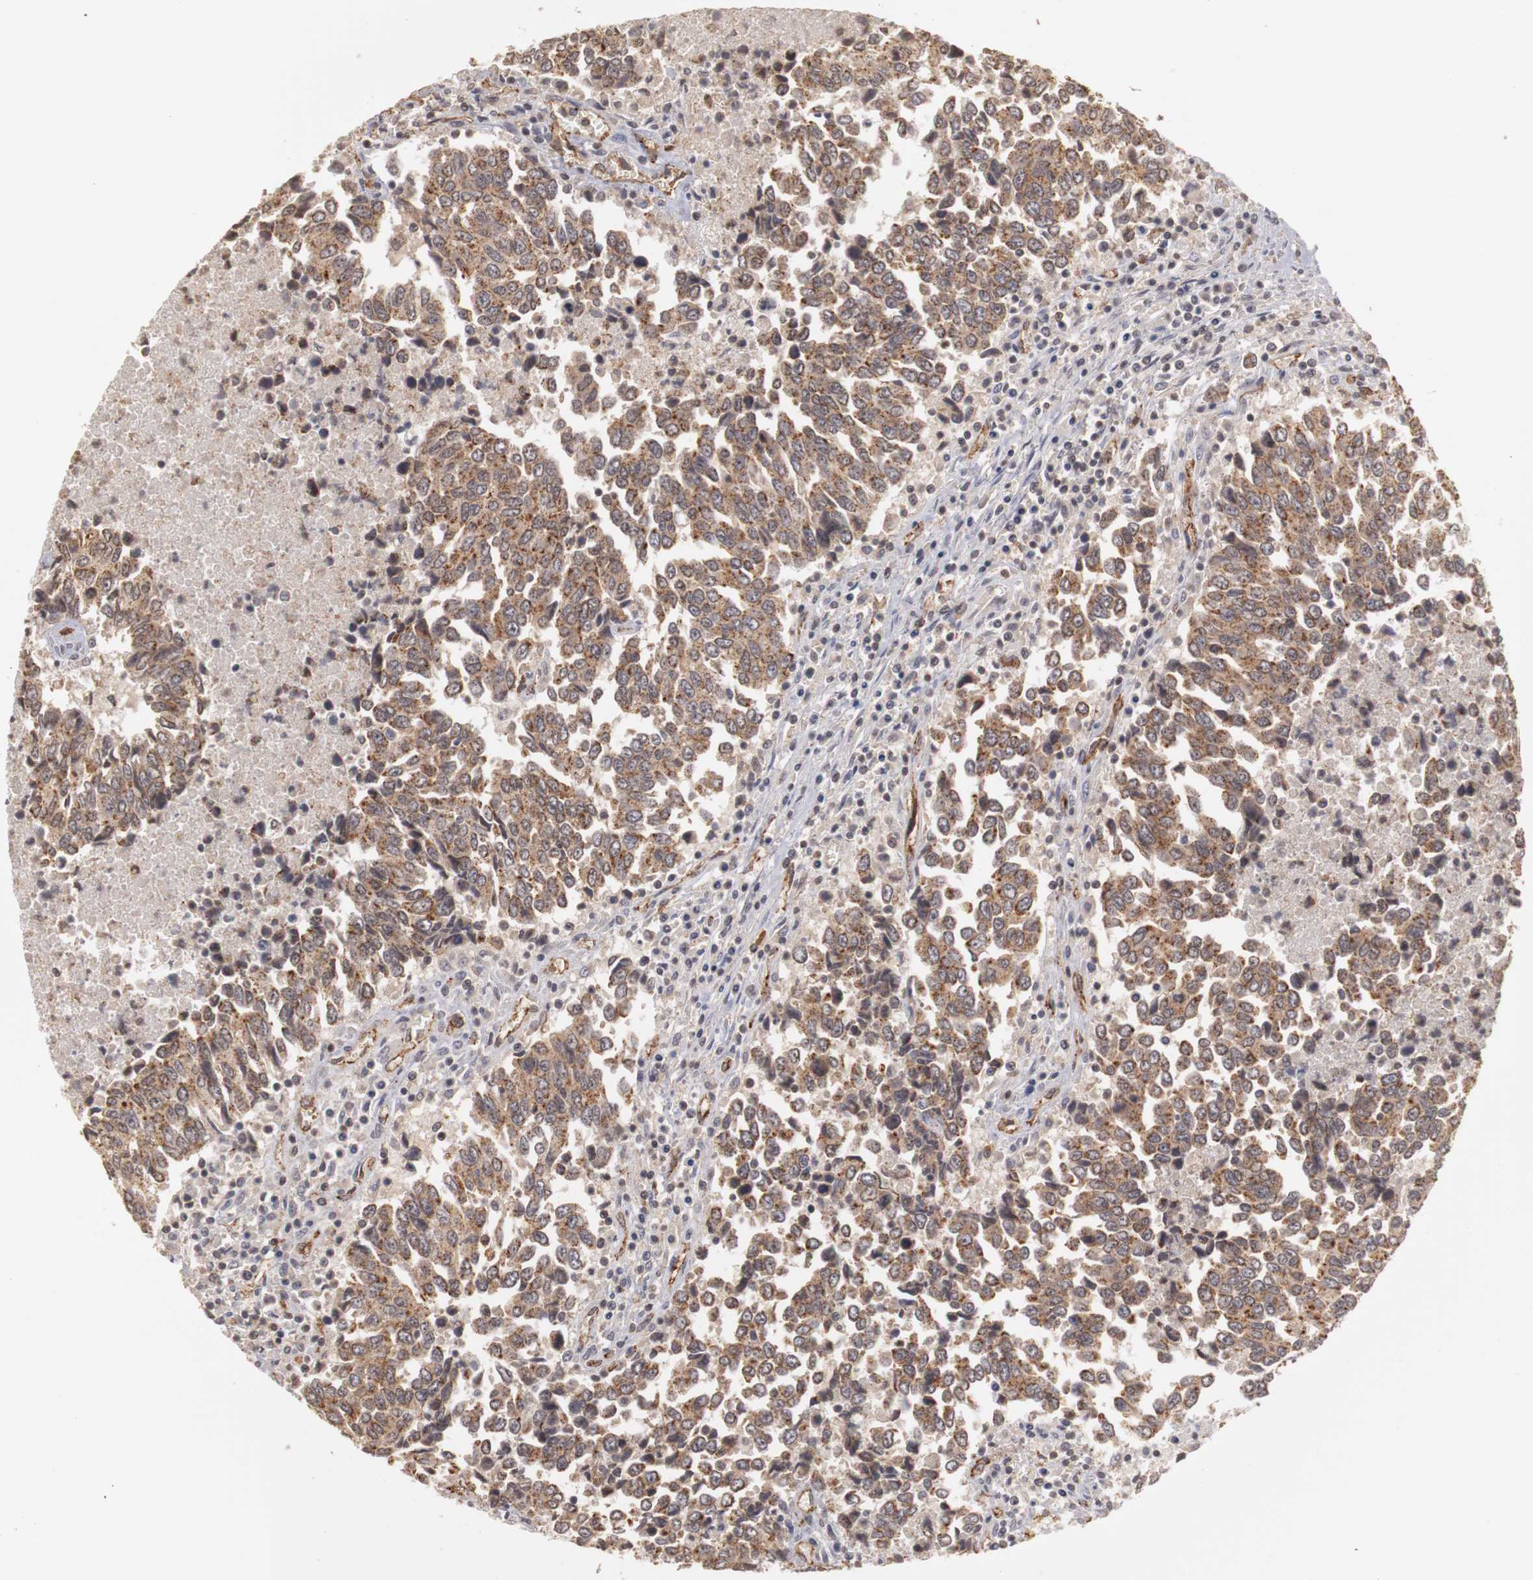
{"staining": {"intensity": "moderate", "quantity": ">75%", "location": "cytoplasmic/membranous"}, "tissue": "urothelial cancer", "cell_type": "Tumor cells", "image_type": "cancer", "snomed": [{"axis": "morphology", "description": "Urothelial carcinoma, High grade"}, {"axis": "topography", "description": "Urinary bladder"}], "caption": "Moderate cytoplasmic/membranous staining is identified in about >75% of tumor cells in high-grade urothelial carcinoma. (DAB (3,3'-diaminobenzidine) IHC, brown staining for protein, blue staining for nuclei).", "gene": "PLEKHA1", "patient": {"sex": "male", "age": 86}}